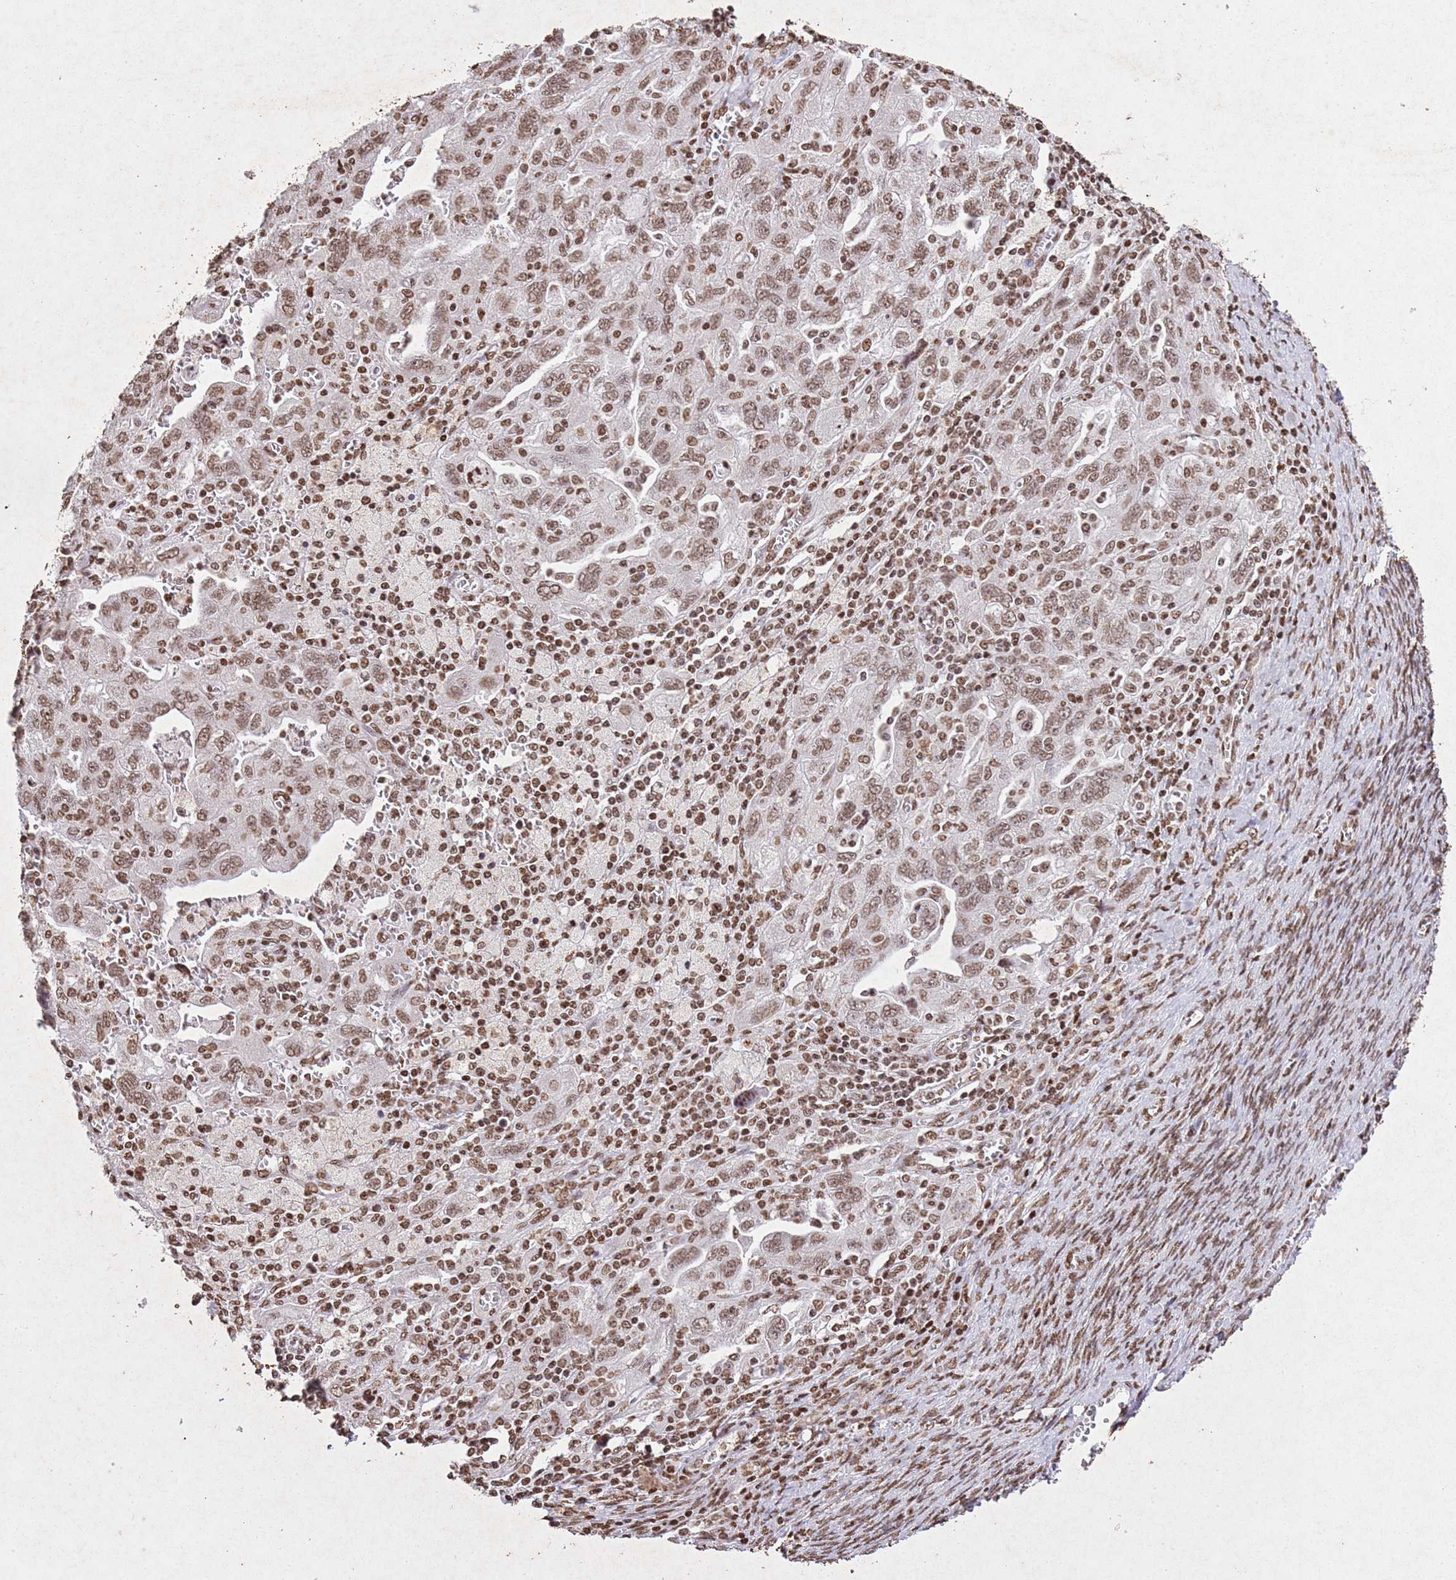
{"staining": {"intensity": "moderate", "quantity": ">75%", "location": "nuclear"}, "tissue": "ovarian cancer", "cell_type": "Tumor cells", "image_type": "cancer", "snomed": [{"axis": "morphology", "description": "Carcinoma, NOS"}, {"axis": "morphology", "description": "Cystadenocarcinoma, serous, NOS"}, {"axis": "topography", "description": "Ovary"}], "caption": "Immunohistochemistry (IHC) (DAB) staining of ovarian cancer (carcinoma) shows moderate nuclear protein expression in about >75% of tumor cells.", "gene": "BMAL1", "patient": {"sex": "female", "age": 69}}